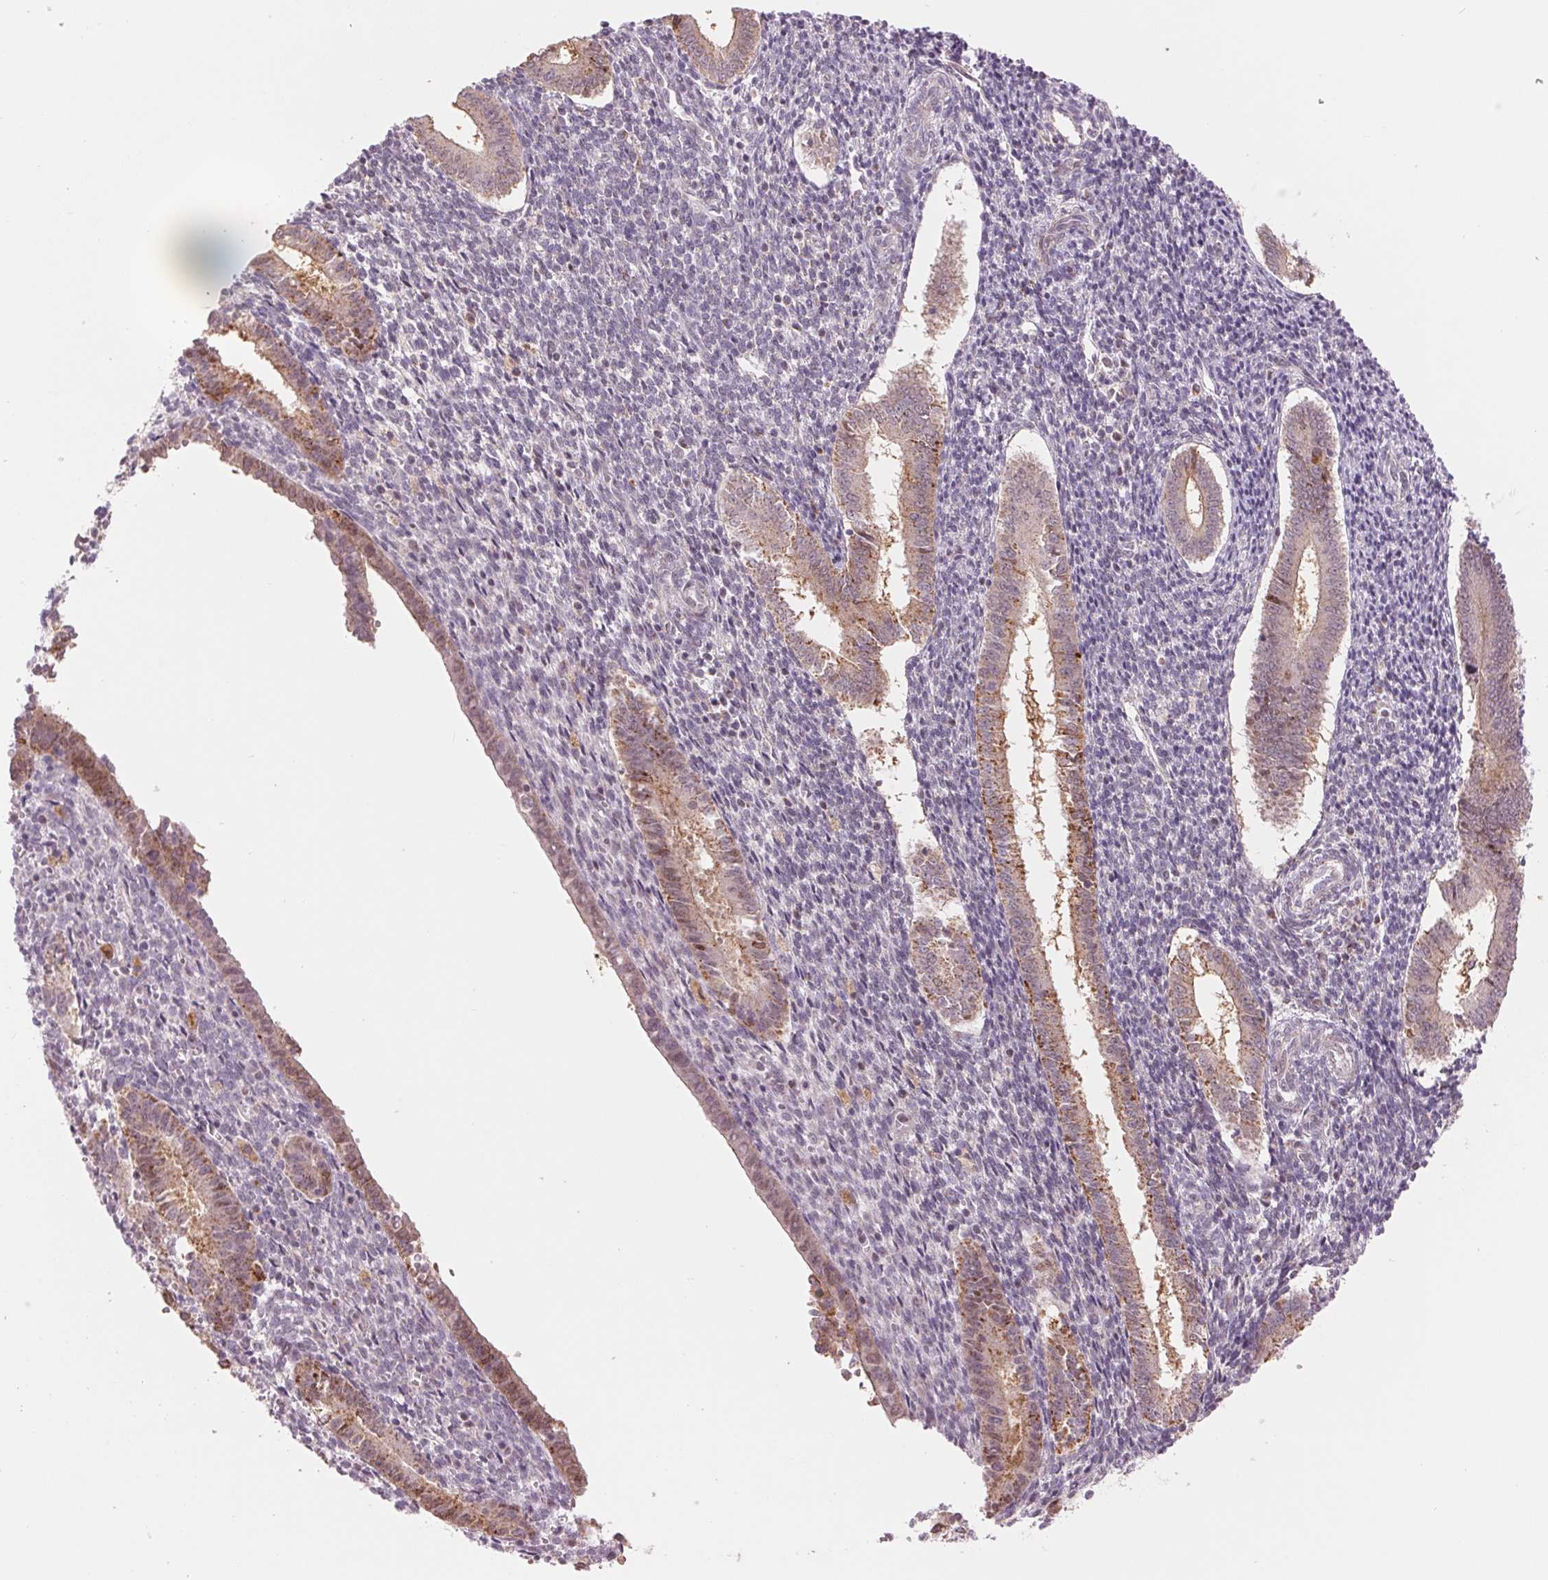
{"staining": {"intensity": "weak", "quantity": "<25%", "location": "cytoplasmic/membranous,nuclear"}, "tissue": "endometrium", "cell_type": "Cells in endometrial stroma", "image_type": "normal", "snomed": [{"axis": "morphology", "description": "Normal tissue, NOS"}, {"axis": "topography", "description": "Endometrium"}], "caption": "Immunohistochemistry micrograph of benign endometrium stained for a protein (brown), which exhibits no positivity in cells in endometrial stroma.", "gene": "ARHGAP32", "patient": {"sex": "female", "age": 25}}